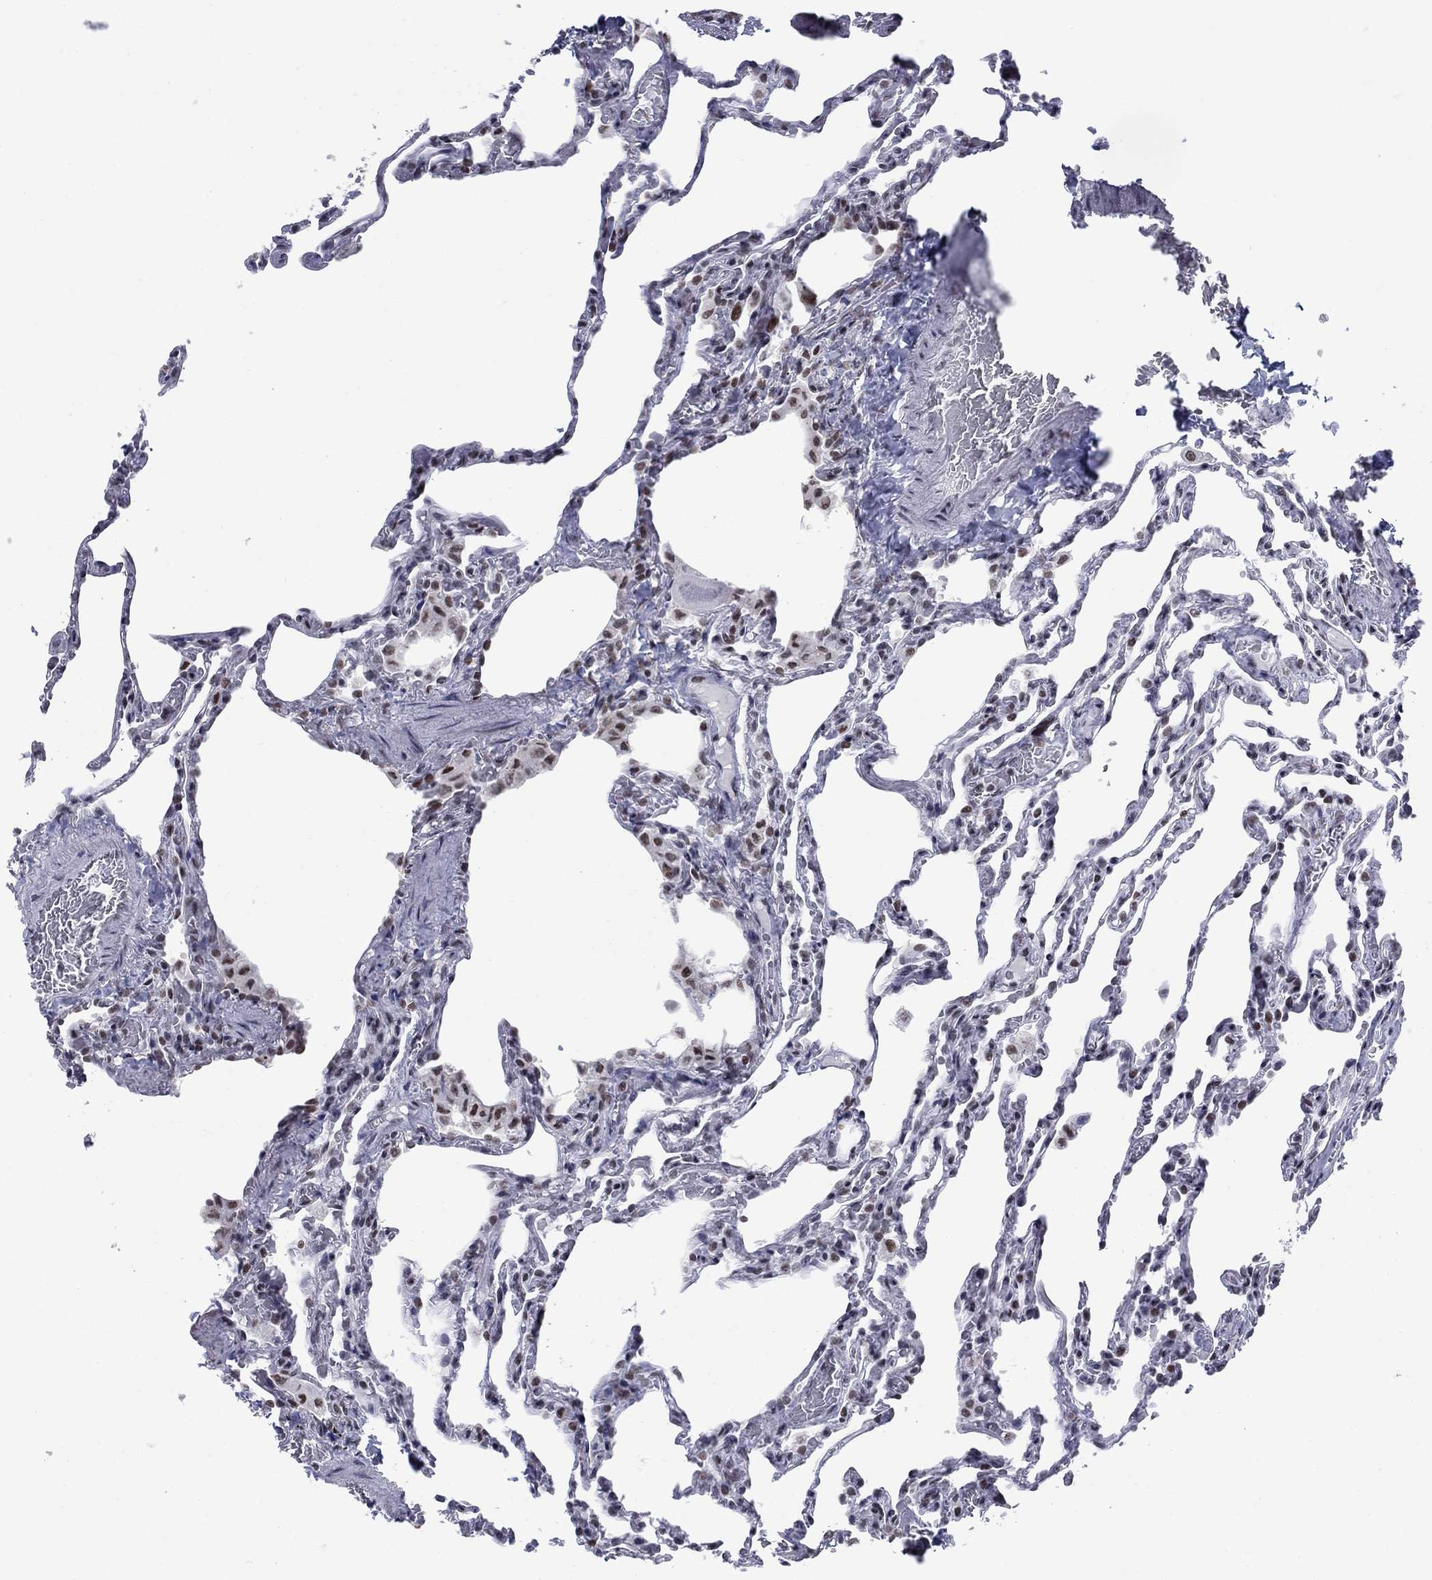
{"staining": {"intensity": "moderate", "quantity": "25%-75%", "location": "nuclear"}, "tissue": "lung", "cell_type": "Alveolar cells", "image_type": "normal", "snomed": [{"axis": "morphology", "description": "Normal tissue, NOS"}, {"axis": "topography", "description": "Lung"}], "caption": "The micrograph reveals immunohistochemical staining of benign lung. There is moderate nuclear expression is identified in approximately 25%-75% of alveolar cells. The protein is stained brown, and the nuclei are stained in blue (DAB IHC with brightfield microscopy, high magnification).", "gene": "NPAS3", "patient": {"sex": "female", "age": 43}}